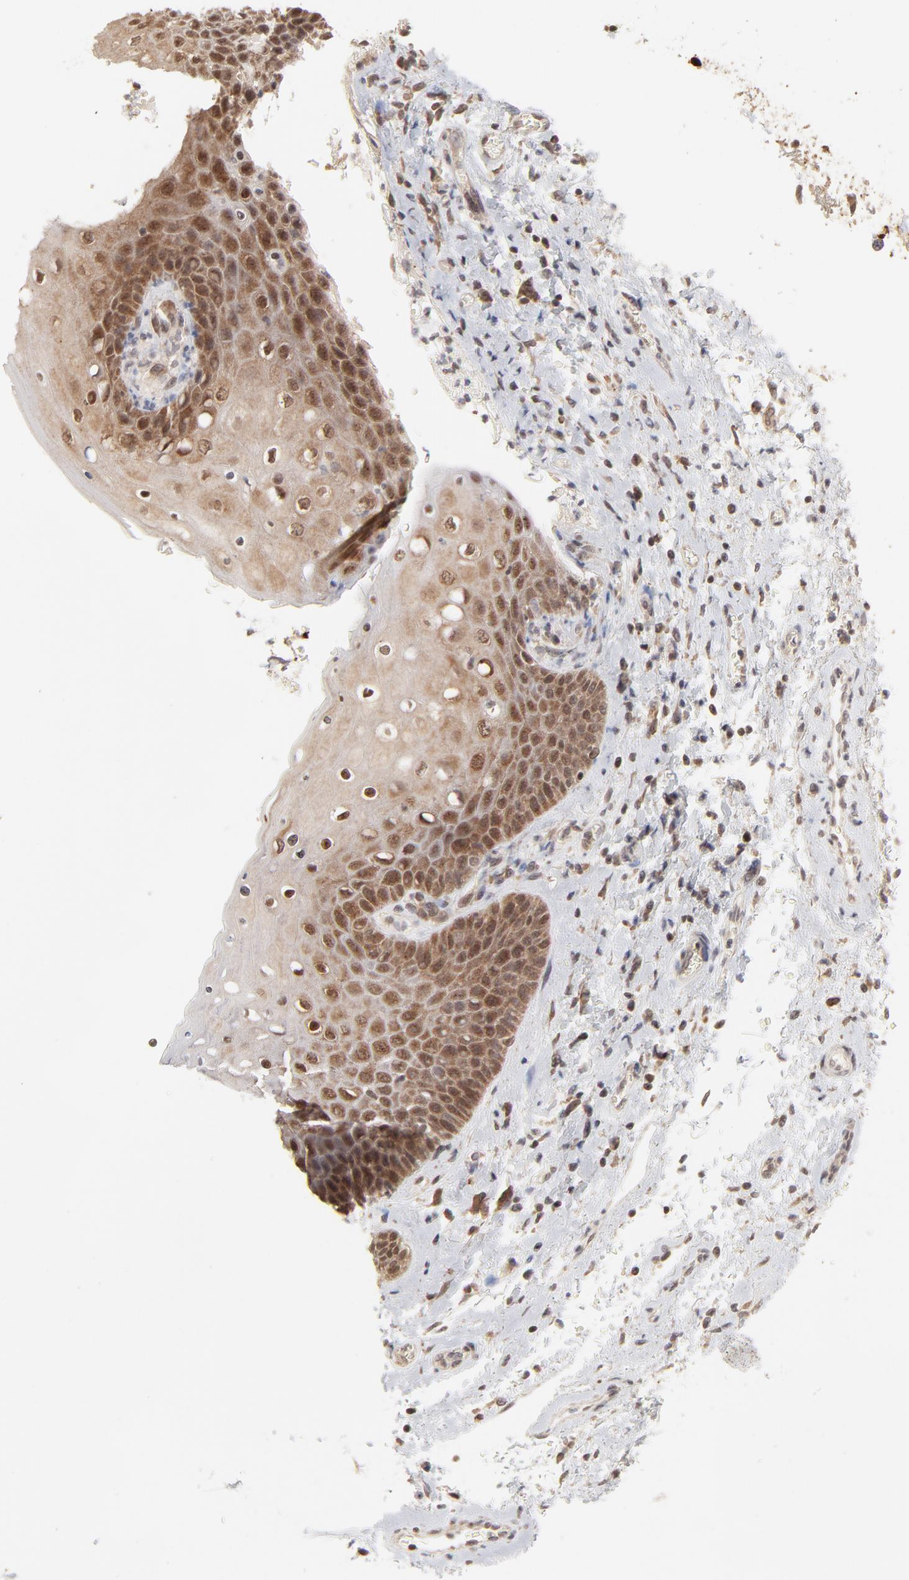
{"staining": {"intensity": "moderate", "quantity": ">75%", "location": "nuclear"}, "tissue": "skin", "cell_type": "Epidermal cells", "image_type": "normal", "snomed": [{"axis": "morphology", "description": "Normal tissue, NOS"}, {"axis": "topography", "description": "Anal"}], "caption": "The image displays staining of benign skin, revealing moderate nuclear protein staining (brown color) within epidermal cells. The staining is performed using DAB (3,3'-diaminobenzidine) brown chromogen to label protein expression. The nuclei are counter-stained blue using hematoxylin.", "gene": "ARIH1", "patient": {"sex": "female", "age": 46}}